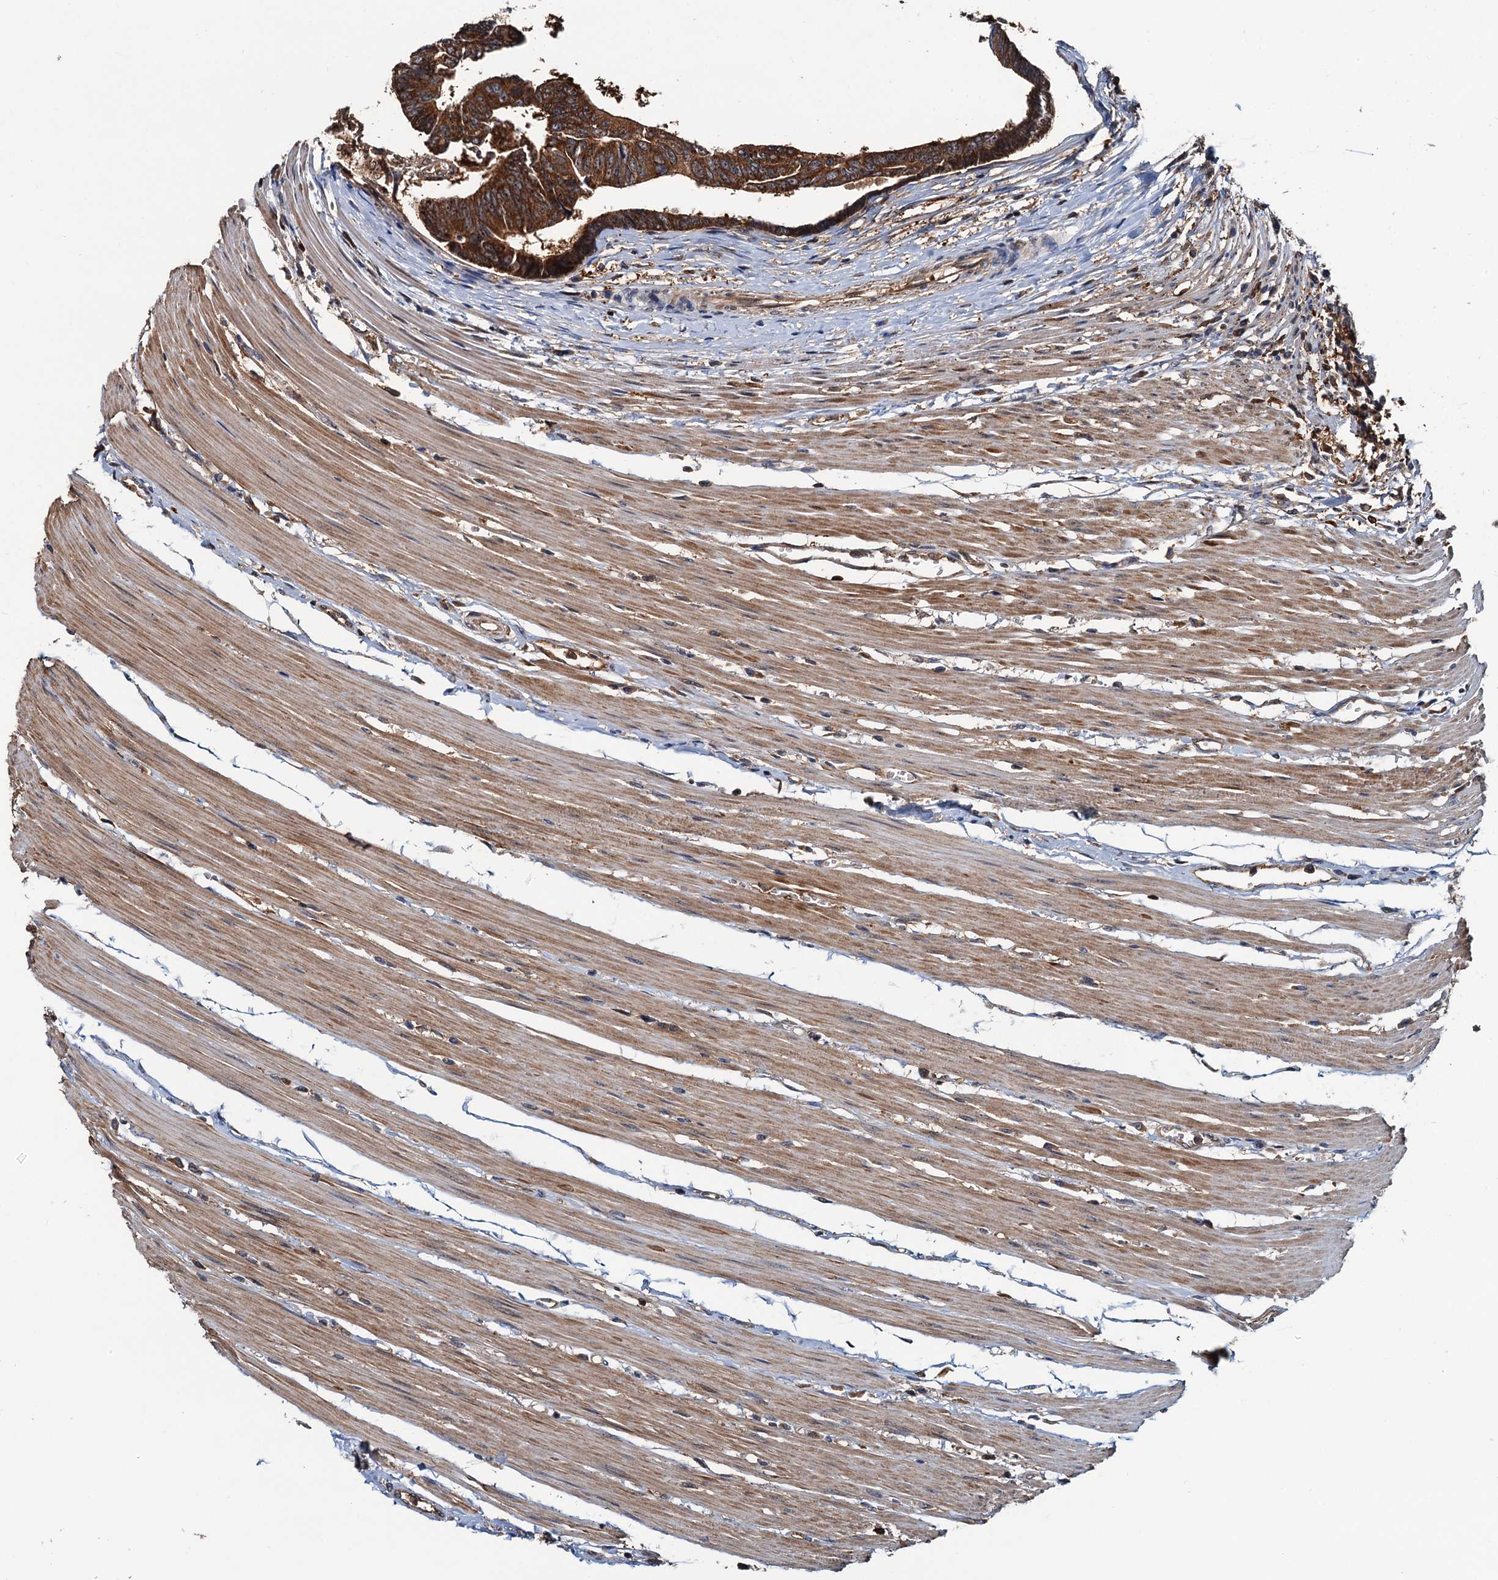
{"staining": {"intensity": "strong", "quantity": ">75%", "location": "cytoplasmic/membranous"}, "tissue": "colorectal cancer", "cell_type": "Tumor cells", "image_type": "cancer", "snomed": [{"axis": "morphology", "description": "Adenocarcinoma, NOS"}, {"axis": "topography", "description": "Rectum"}], "caption": "An image of colorectal cancer stained for a protein reveals strong cytoplasmic/membranous brown staining in tumor cells.", "gene": "USP6NL", "patient": {"sex": "female", "age": 65}}